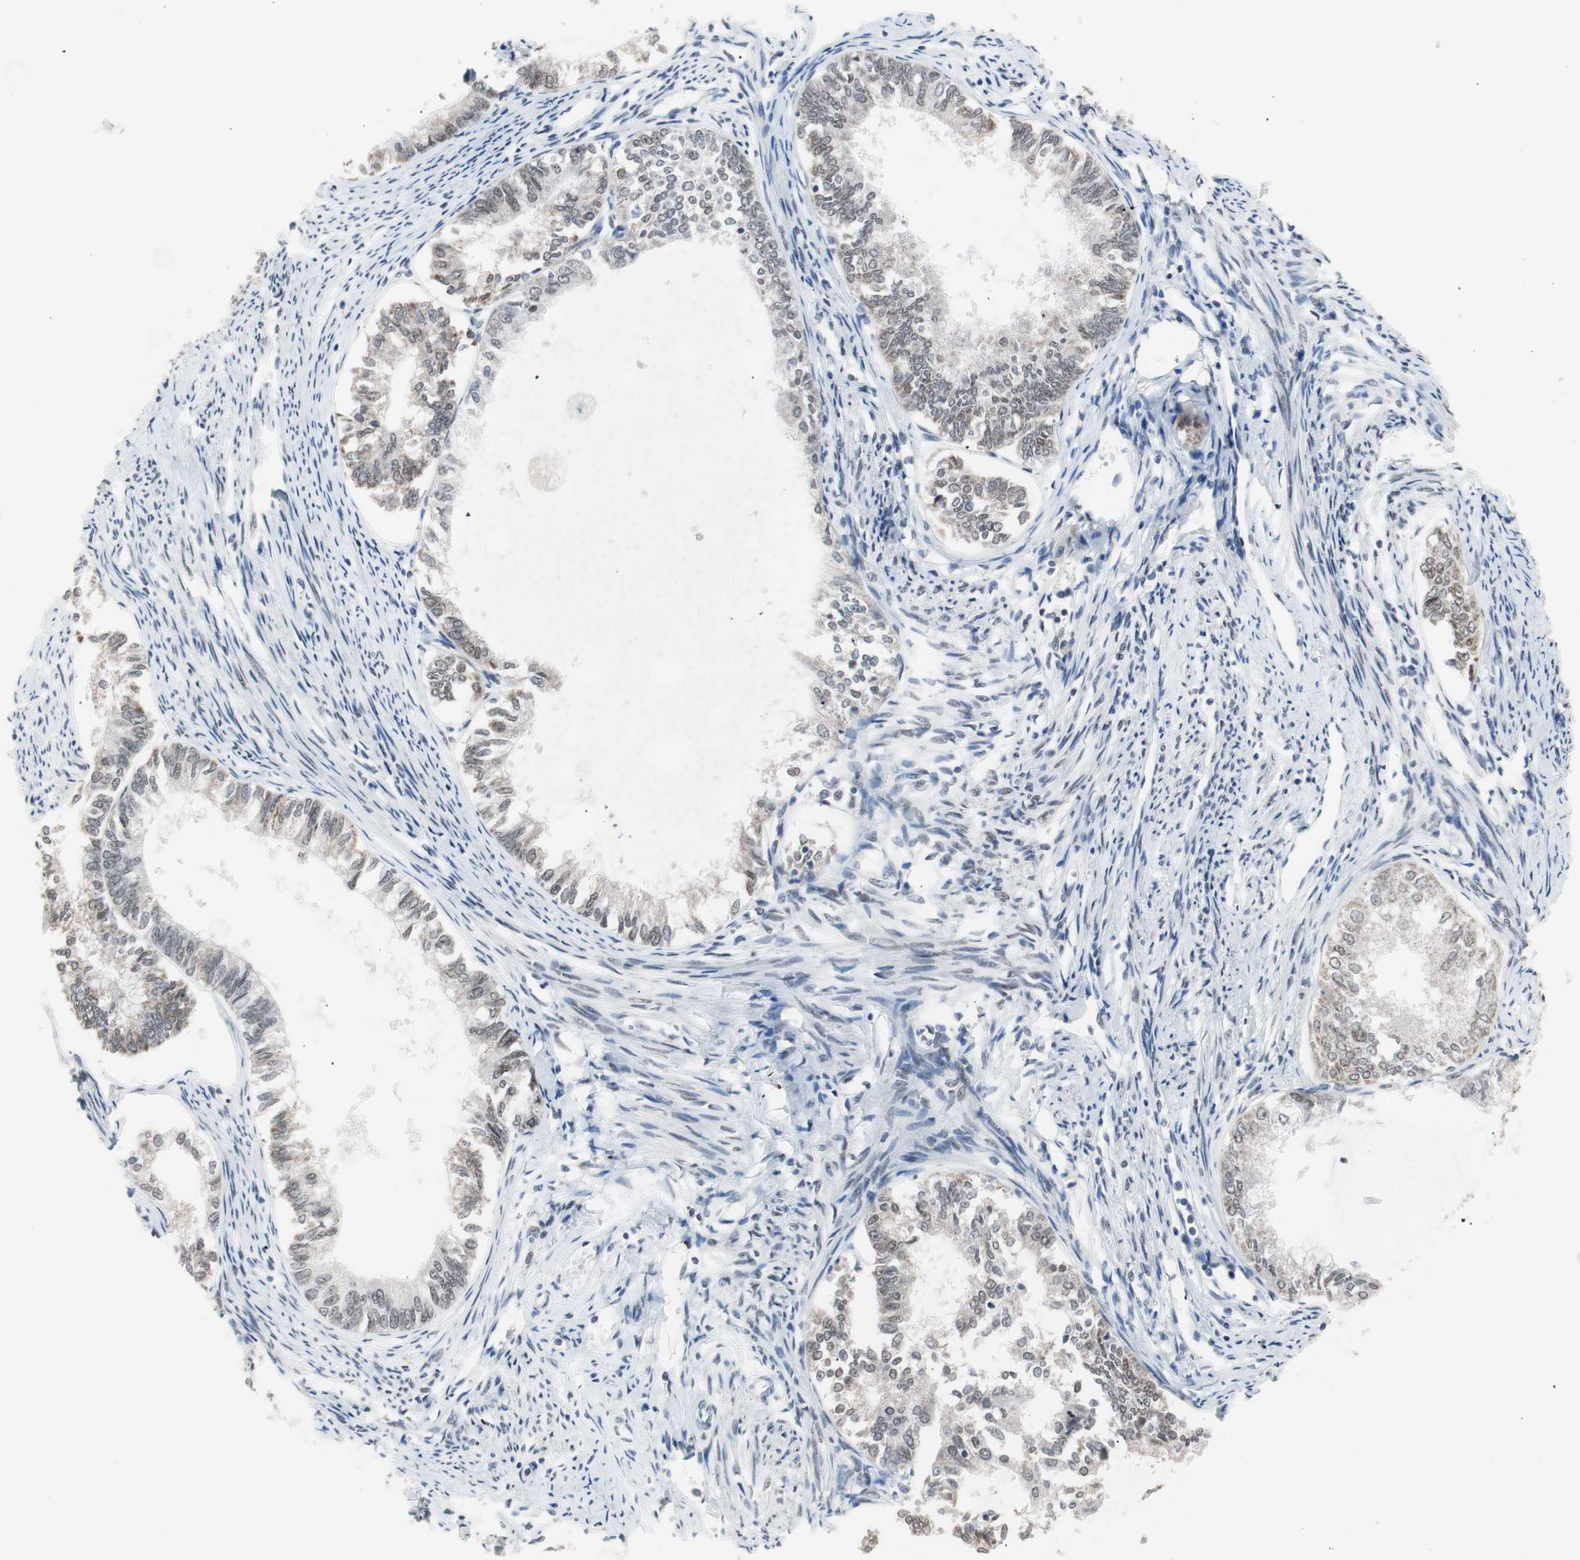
{"staining": {"intensity": "weak", "quantity": "<25%", "location": "nuclear"}, "tissue": "endometrial cancer", "cell_type": "Tumor cells", "image_type": "cancer", "snomed": [{"axis": "morphology", "description": "Adenocarcinoma, NOS"}, {"axis": "topography", "description": "Endometrium"}], "caption": "Immunohistochemistry (IHC) photomicrograph of neoplastic tissue: human endometrial cancer (adenocarcinoma) stained with DAB (3,3'-diaminobenzidine) displays no significant protein expression in tumor cells. The staining is performed using DAB (3,3'-diaminobenzidine) brown chromogen with nuclei counter-stained in using hematoxylin.", "gene": "LIG3", "patient": {"sex": "female", "age": 86}}